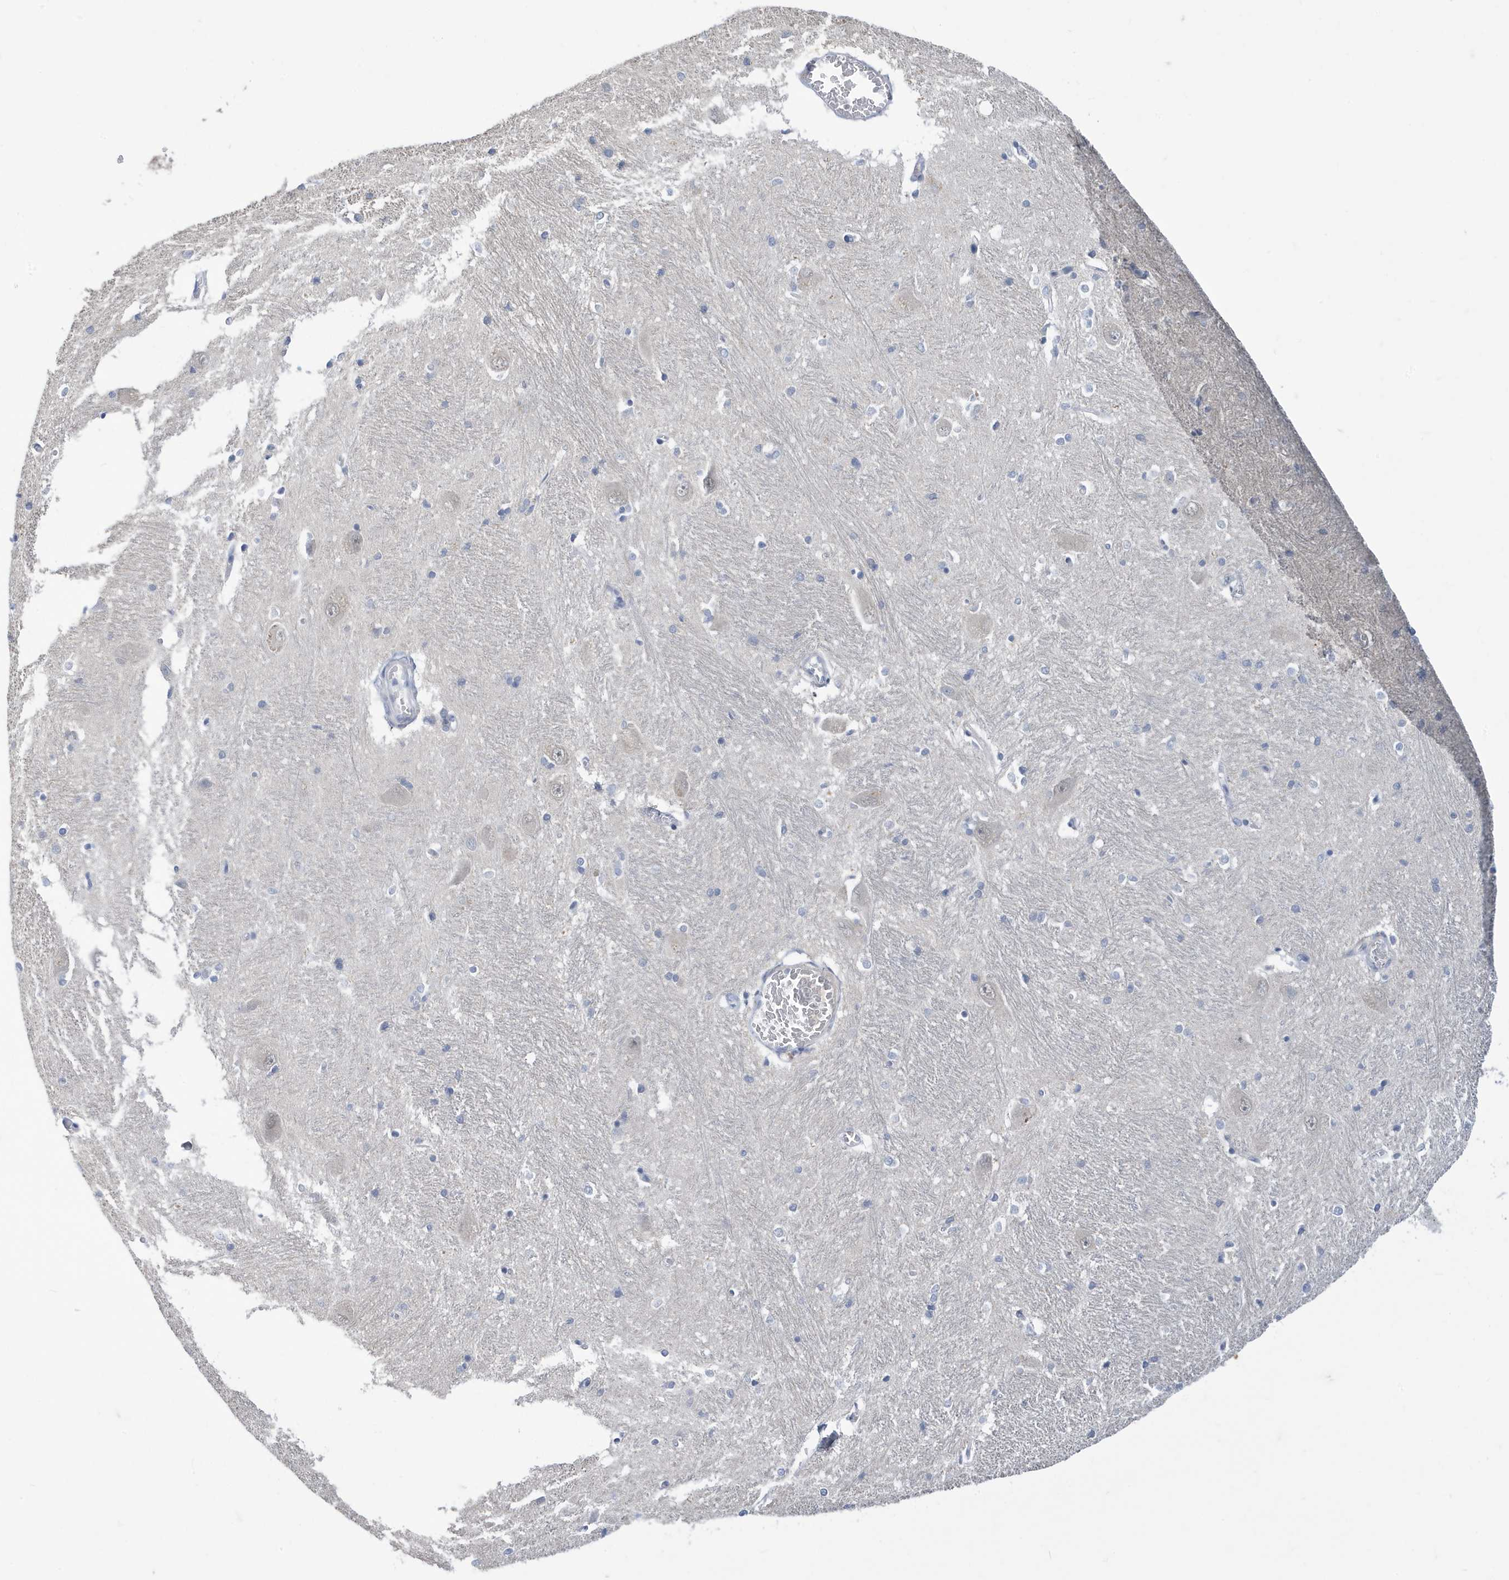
{"staining": {"intensity": "negative", "quantity": "none", "location": "none"}, "tissue": "caudate", "cell_type": "Glial cells", "image_type": "normal", "snomed": [{"axis": "morphology", "description": "Normal tissue, NOS"}, {"axis": "topography", "description": "Lateral ventricle wall"}], "caption": "Image shows no protein expression in glial cells of benign caudate. The staining was performed using DAB (3,3'-diaminobenzidine) to visualize the protein expression in brown, while the nuclei were stained in blue with hematoxylin (Magnification: 20x).", "gene": "ZNF654", "patient": {"sex": "male", "age": 37}}